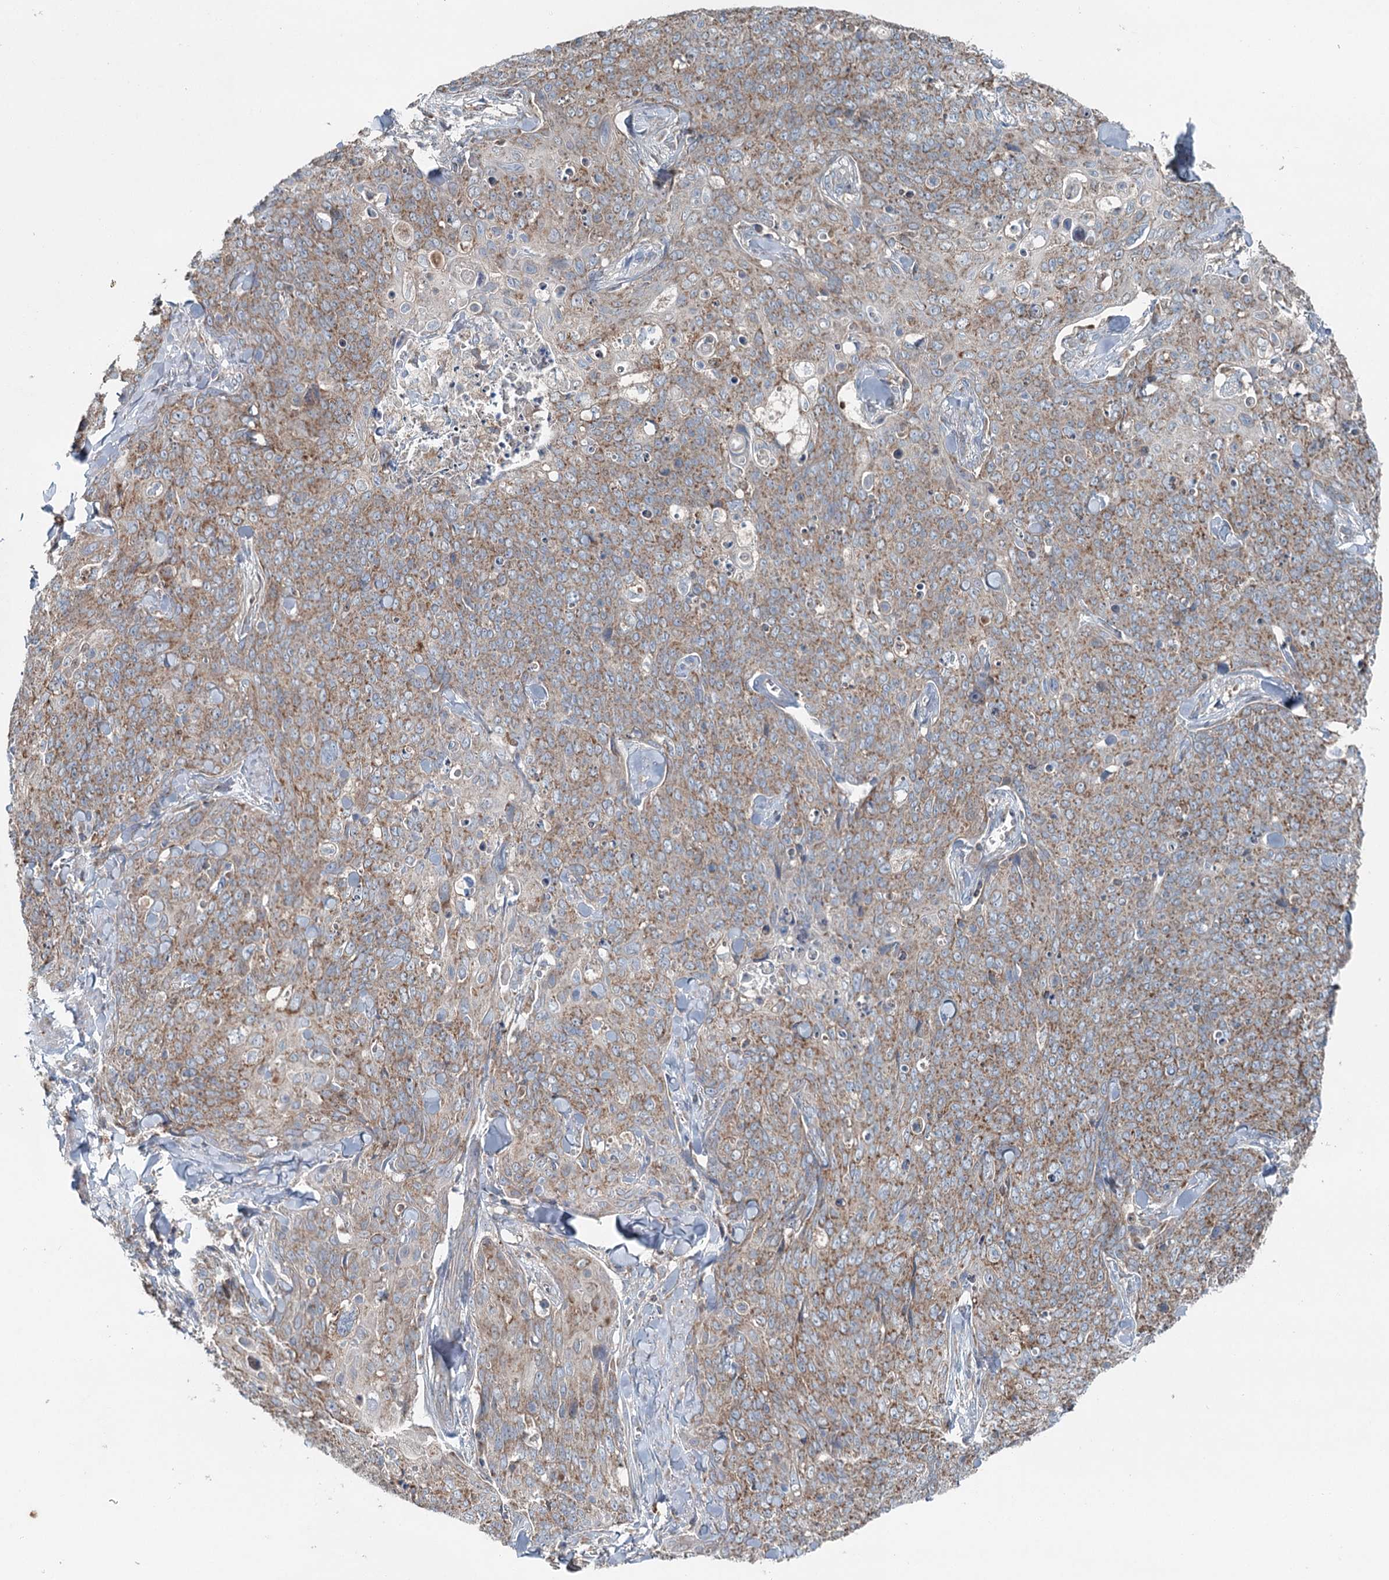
{"staining": {"intensity": "moderate", "quantity": ">75%", "location": "cytoplasmic/membranous"}, "tissue": "skin cancer", "cell_type": "Tumor cells", "image_type": "cancer", "snomed": [{"axis": "morphology", "description": "Squamous cell carcinoma, NOS"}, {"axis": "topography", "description": "Skin"}, {"axis": "topography", "description": "Vulva"}], "caption": "This photomicrograph displays skin squamous cell carcinoma stained with IHC to label a protein in brown. The cytoplasmic/membranous of tumor cells show moderate positivity for the protein. Nuclei are counter-stained blue.", "gene": "CHCHD5", "patient": {"sex": "female", "age": 85}}